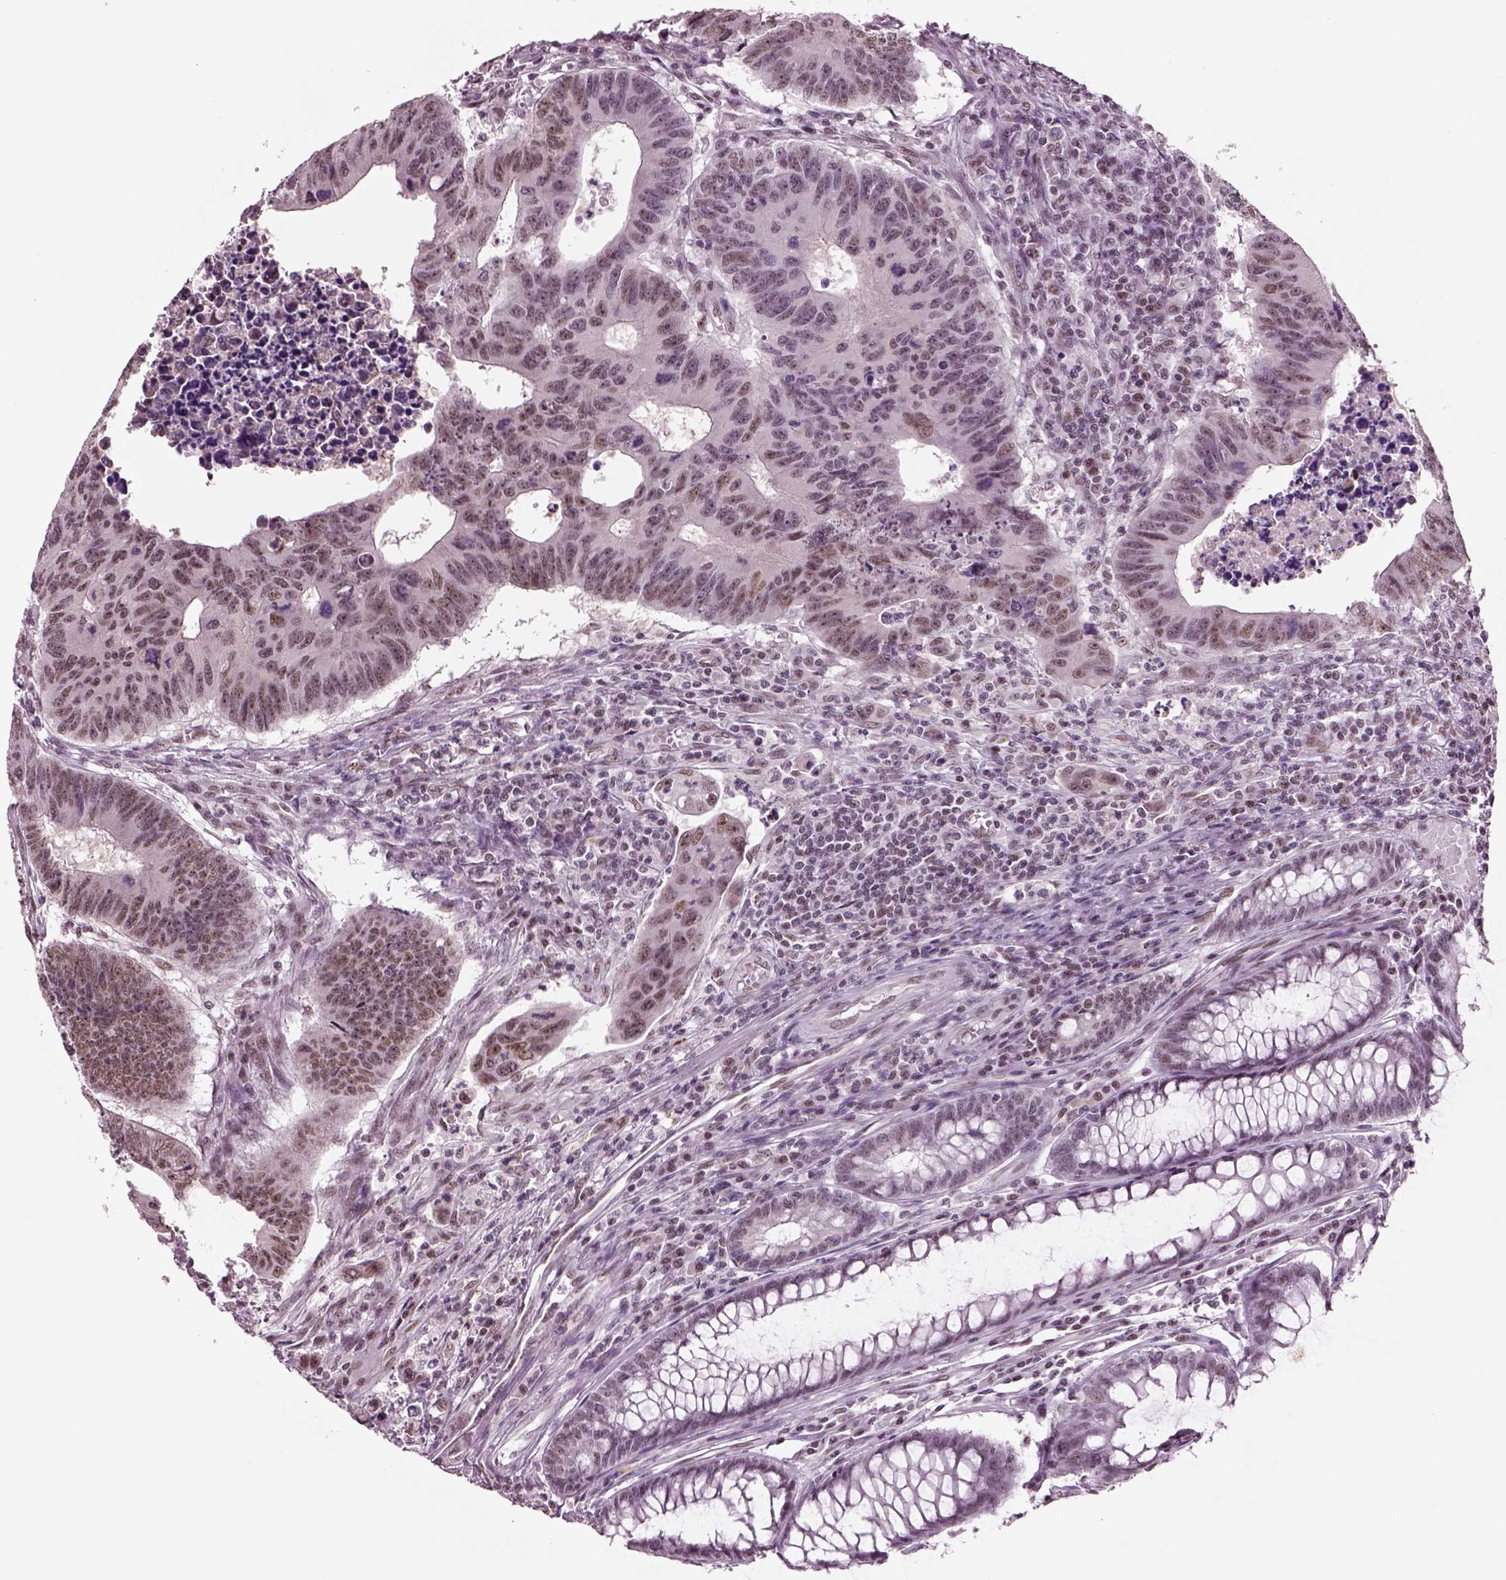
{"staining": {"intensity": "weak", "quantity": ">75%", "location": "nuclear"}, "tissue": "colorectal cancer", "cell_type": "Tumor cells", "image_type": "cancer", "snomed": [{"axis": "morphology", "description": "Adenocarcinoma, NOS"}, {"axis": "topography", "description": "Rectum"}], "caption": "Adenocarcinoma (colorectal) stained with a brown dye shows weak nuclear positive expression in about >75% of tumor cells.", "gene": "SEPHS1", "patient": {"sex": "female", "age": 85}}